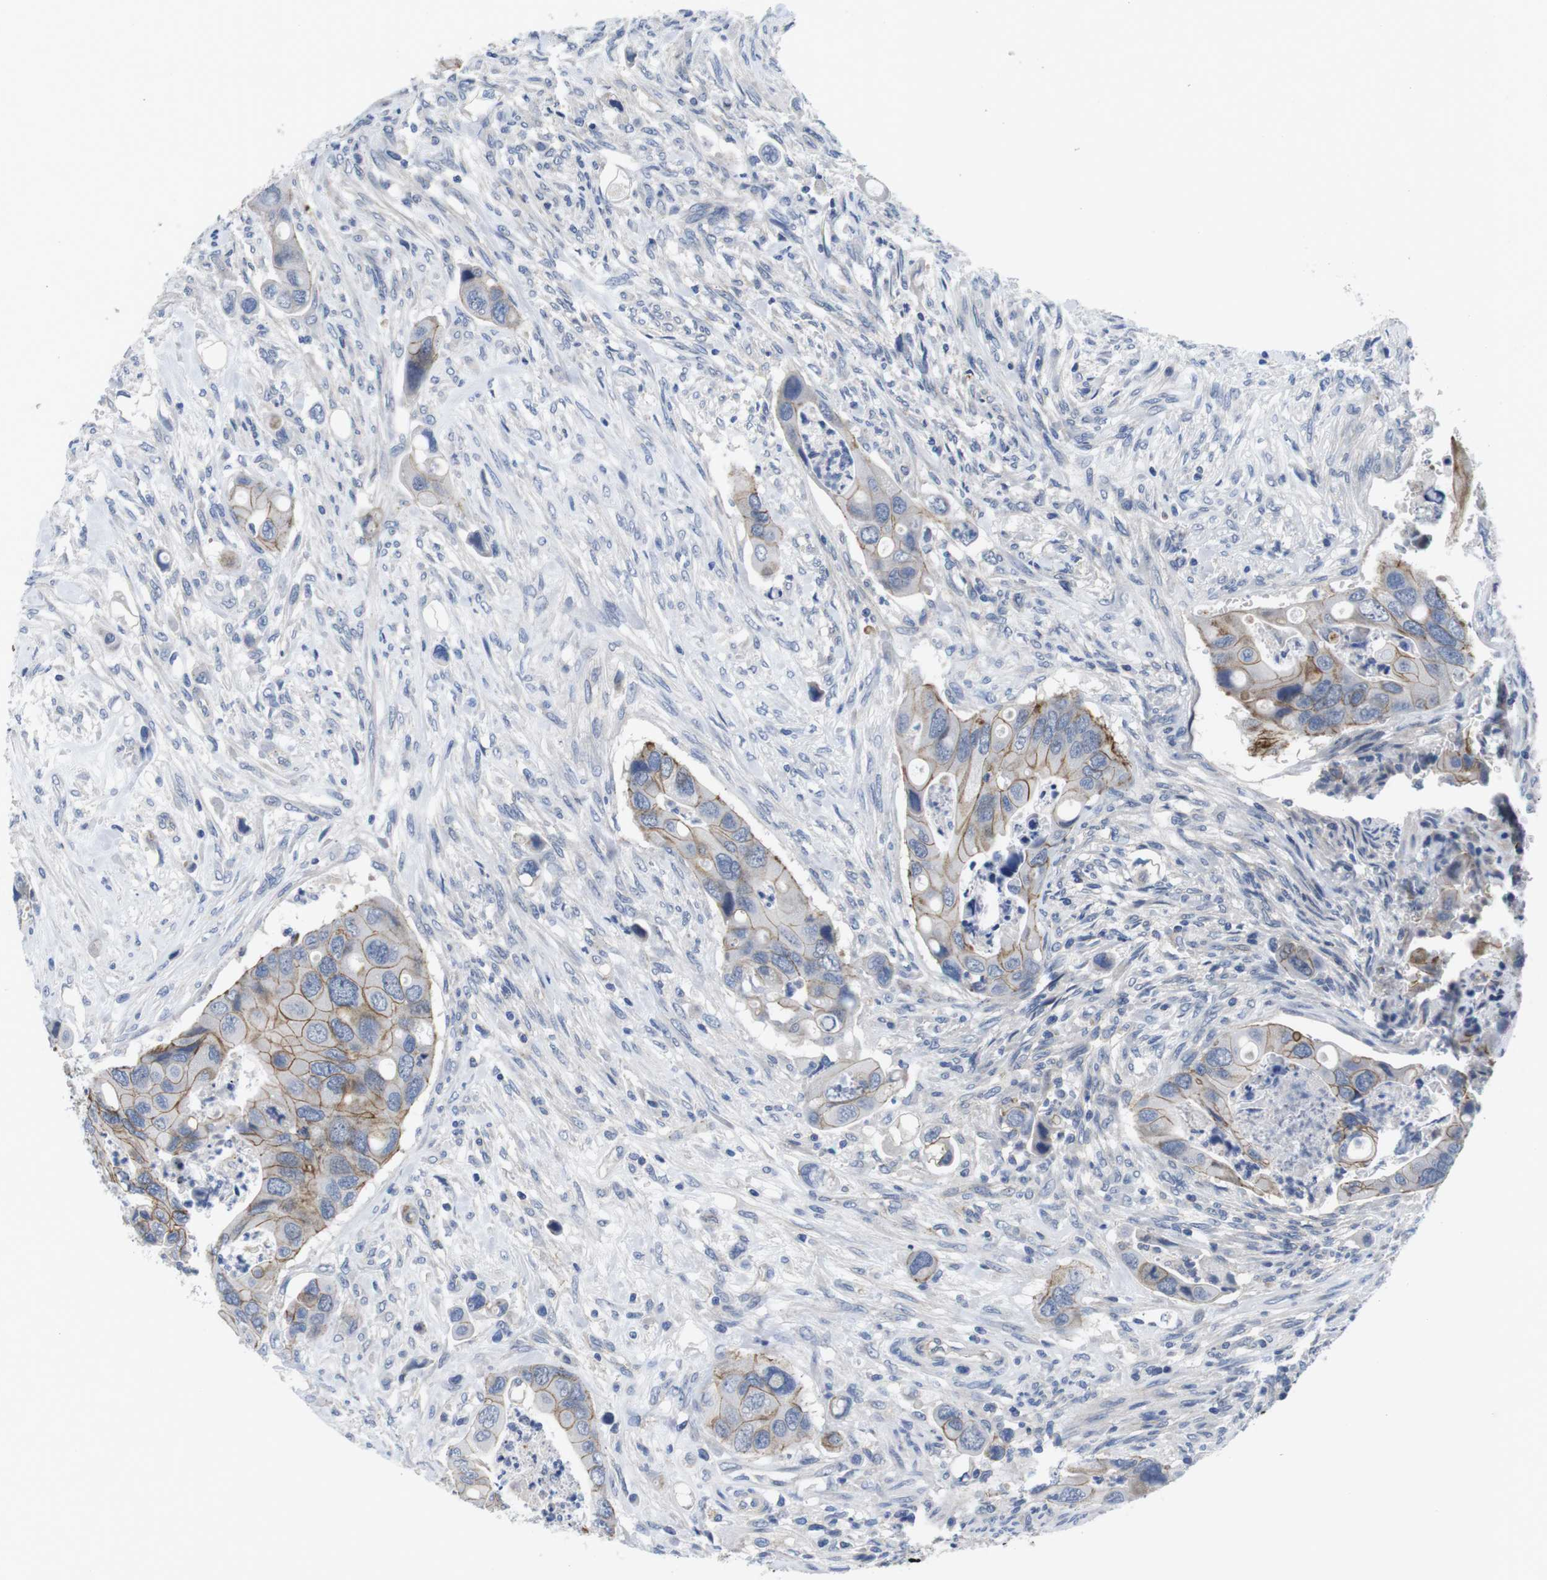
{"staining": {"intensity": "moderate", "quantity": "25%-75%", "location": "cytoplasmic/membranous"}, "tissue": "colorectal cancer", "cell_type": "Tumor cells", "image_type": "cancer", "snomed": [{"axis": "morphology", "description": "Adenocarcinoma, NOS"}, {"axis": "topography", "description": "Rectum"}], "caption": "There is medium levels of moderate cytoplasmic/membranous staining in tumor cells of colorectal cancer, as demonstrated by immunohistochemical staining (brown color).", "gene": "SCRIB", "patient": {"sex": "female", "age": 57}}